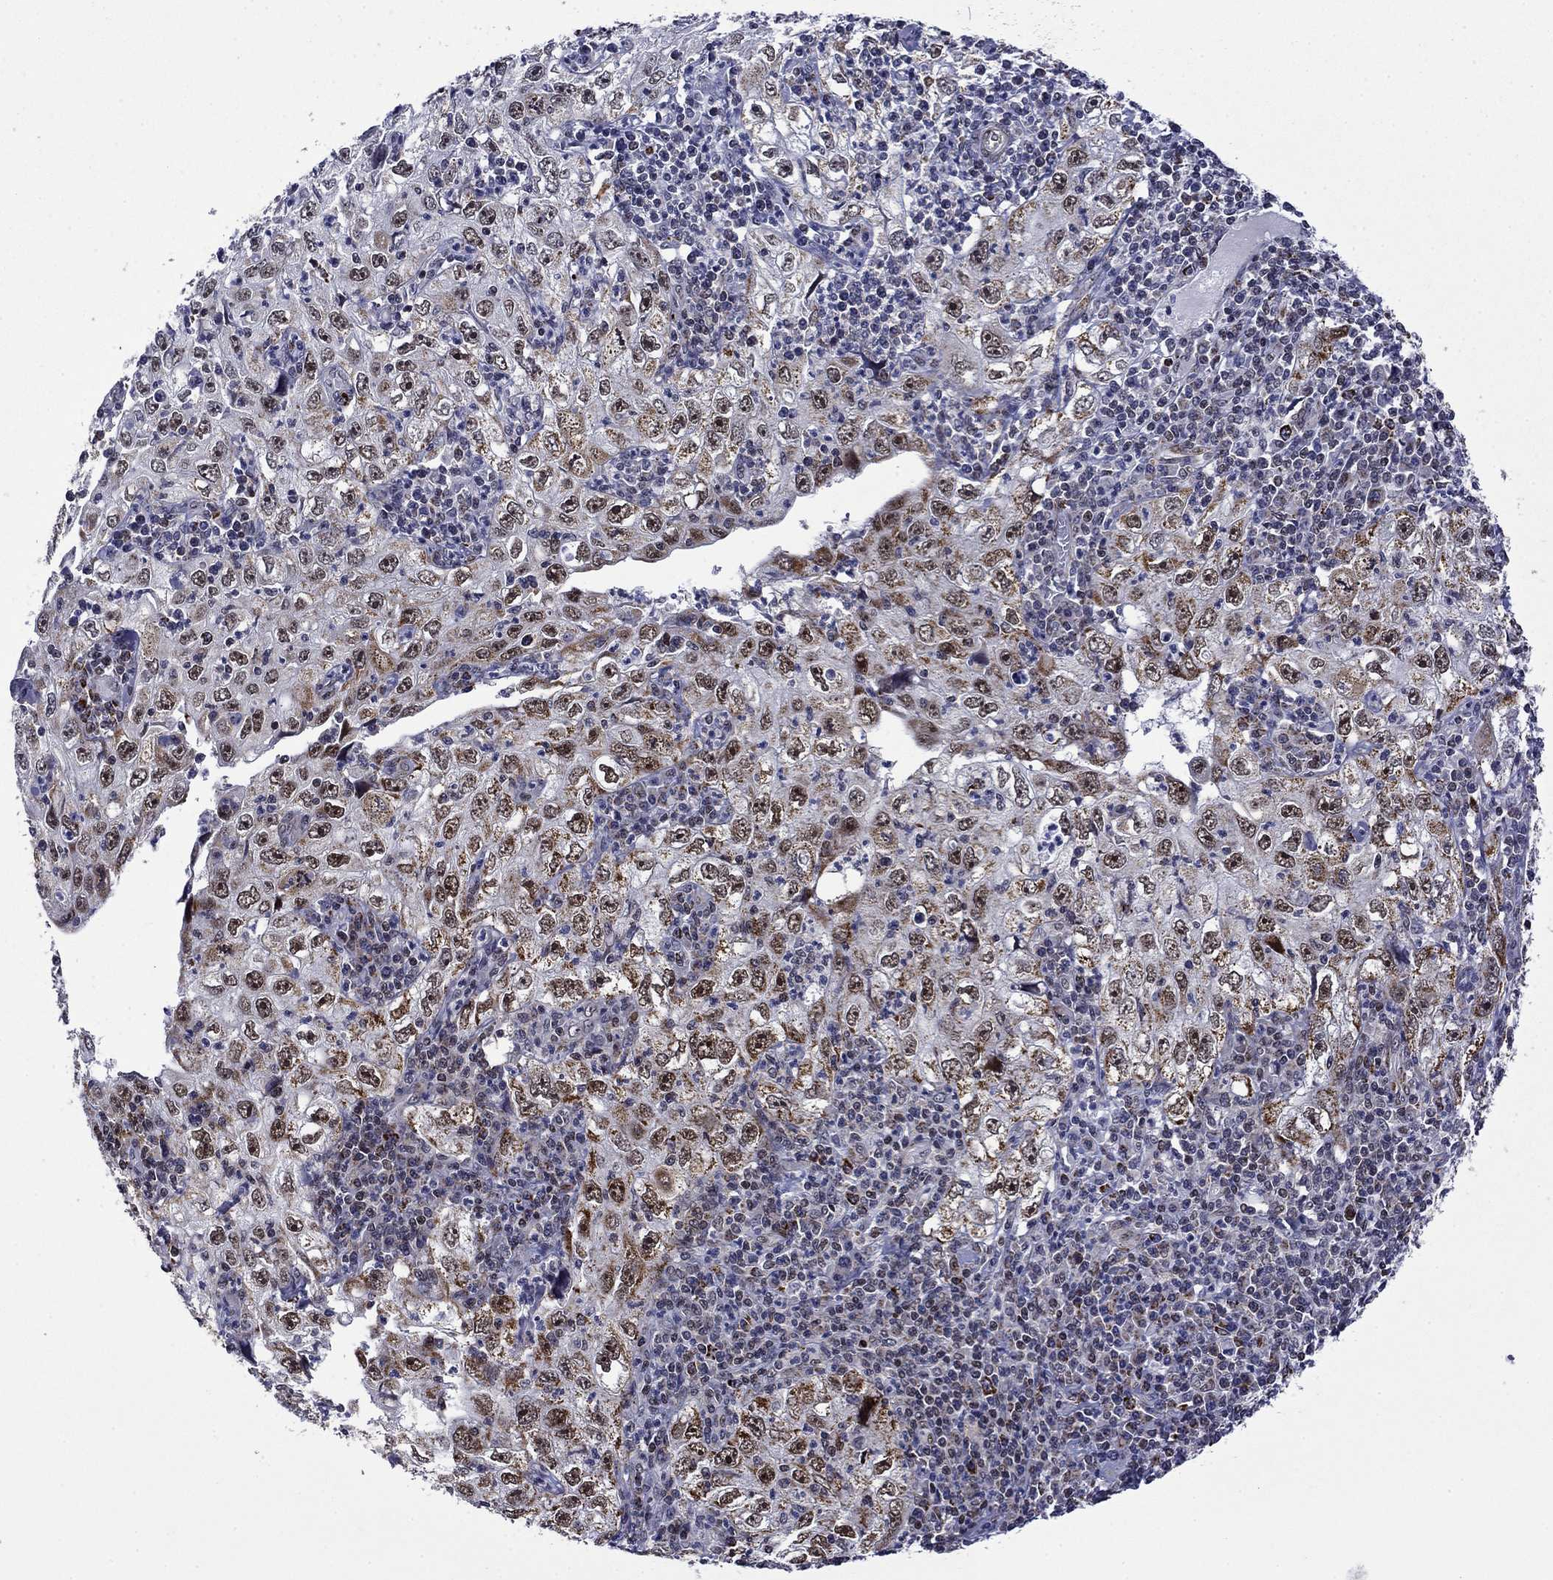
{"staining": {"intensity": "moderate", "quantity": "<25%", "location": "nuclear"}, "tissue": "cervical cancer", "cell_type": "Tumor cells", "image_type": "cancer", "snomed": [{"axis": "morphology", "description": "Squamous cell carcinoma, NOS"}, {"axis": "topography", "description": "Cervix"}], "caption": "This is a histology image of IHC staining of cervical cancer, which shows moderate expression in the nuclear of tumor cells.", "gene": "SURF2", "patient": {"sex": "female", "age": 24}}